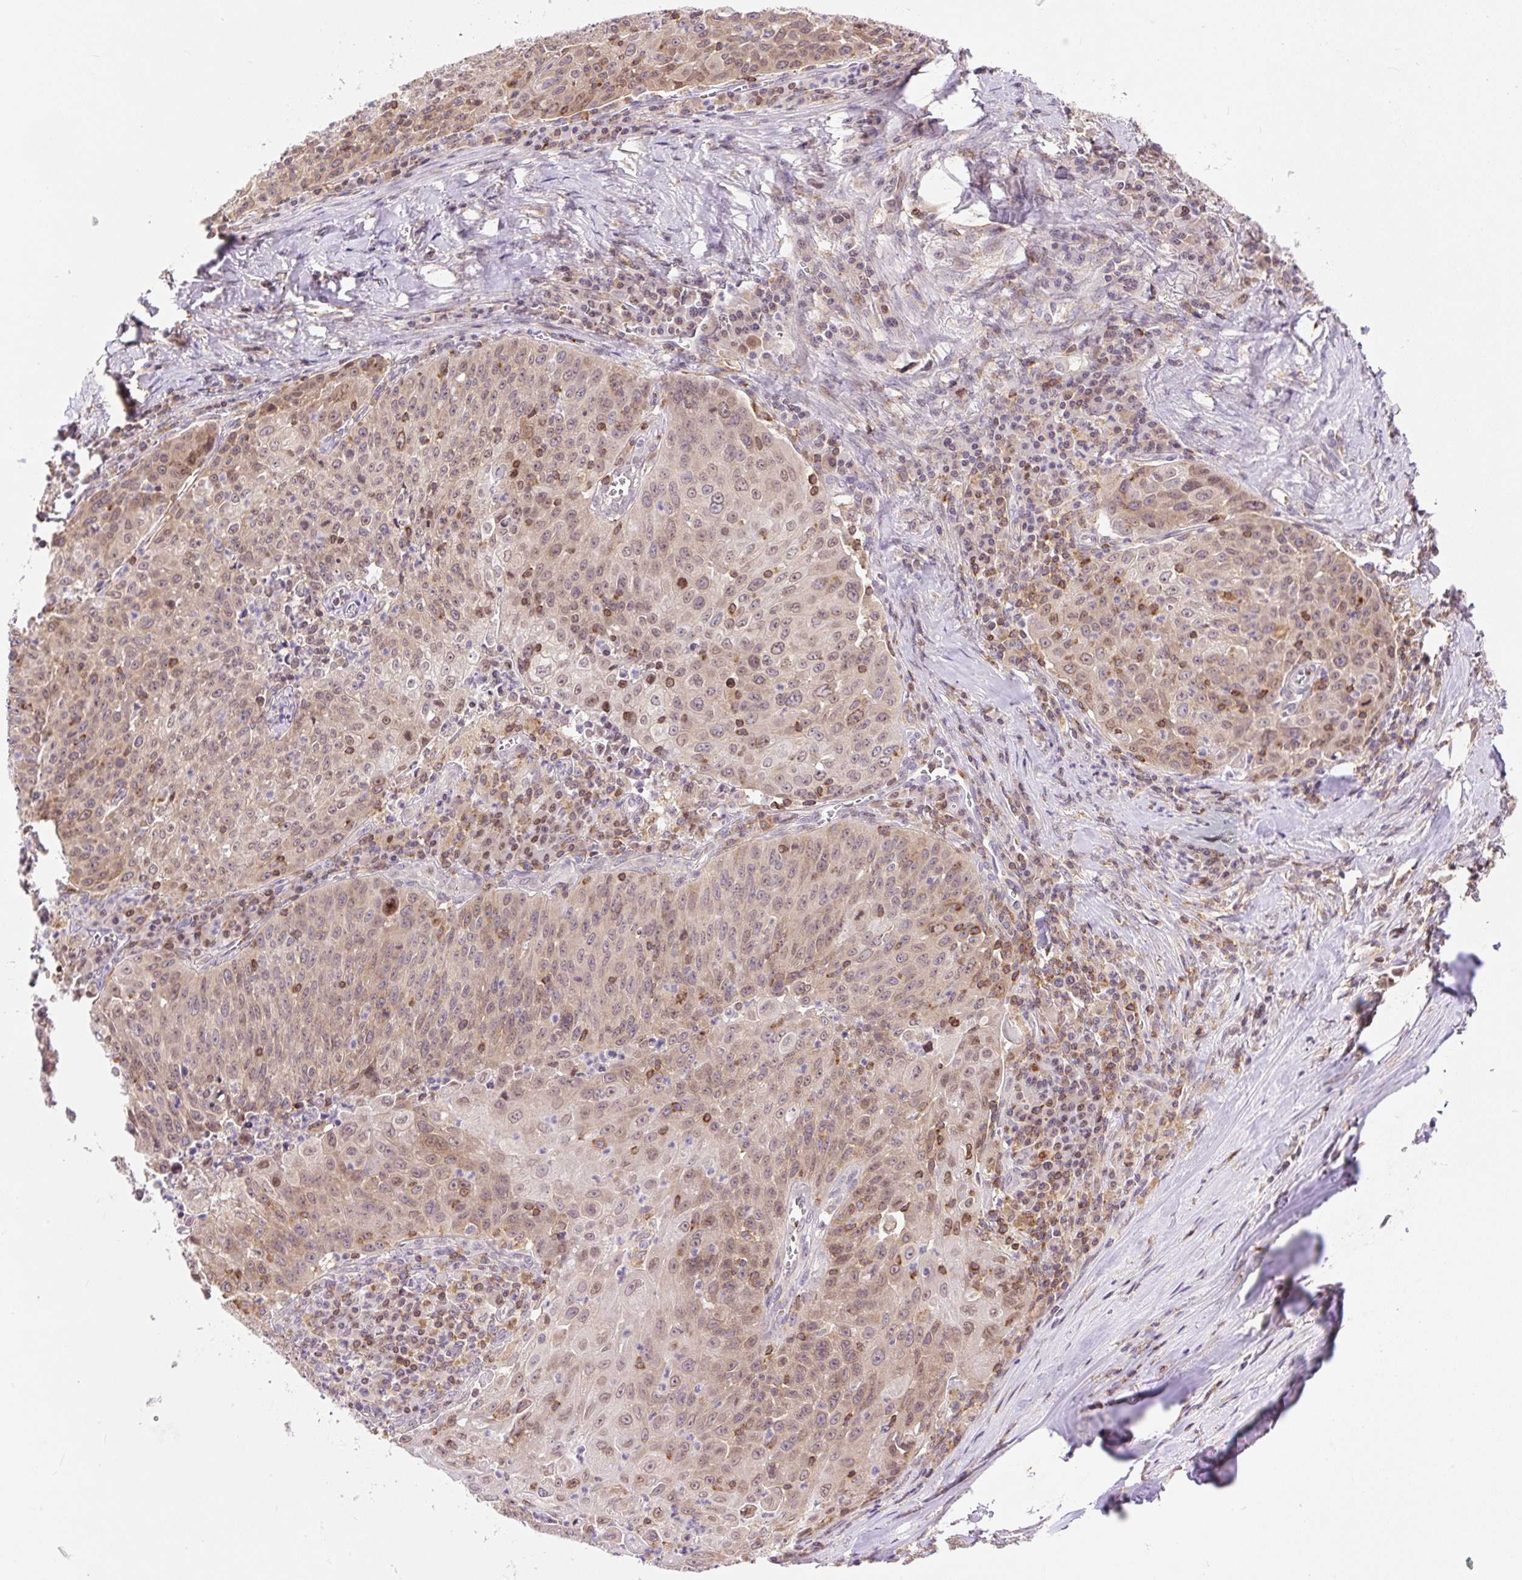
{"staining": {"intensity": "weak", "quantity": ">75%", "location": "cytoplasmic/membranous,nuclear"}, "tissue": "lung cancer", "cell_type": "Tumor cells", "image_type": "cancer", "snomed": [{"axis": "morphology", "description": "Squamous cell carcinoma, NOS"}, {"axis": "morphology", "description": "Squamous cell carcinoma, metastatic, NOS"}, {"axis": "topography", "description": "Bronchus"}, {"axis": "topography", "description": "Lung"}], "caption": "Immunohistochemistry of metastatic squamous cell carcinoma (lung) shows low levels of weak cytoplasmic/membranous and nuclear staining in approximately >75% of tumor cells.", "gene": "CARD11", "patient": {"sex": "male", "age": 62}}